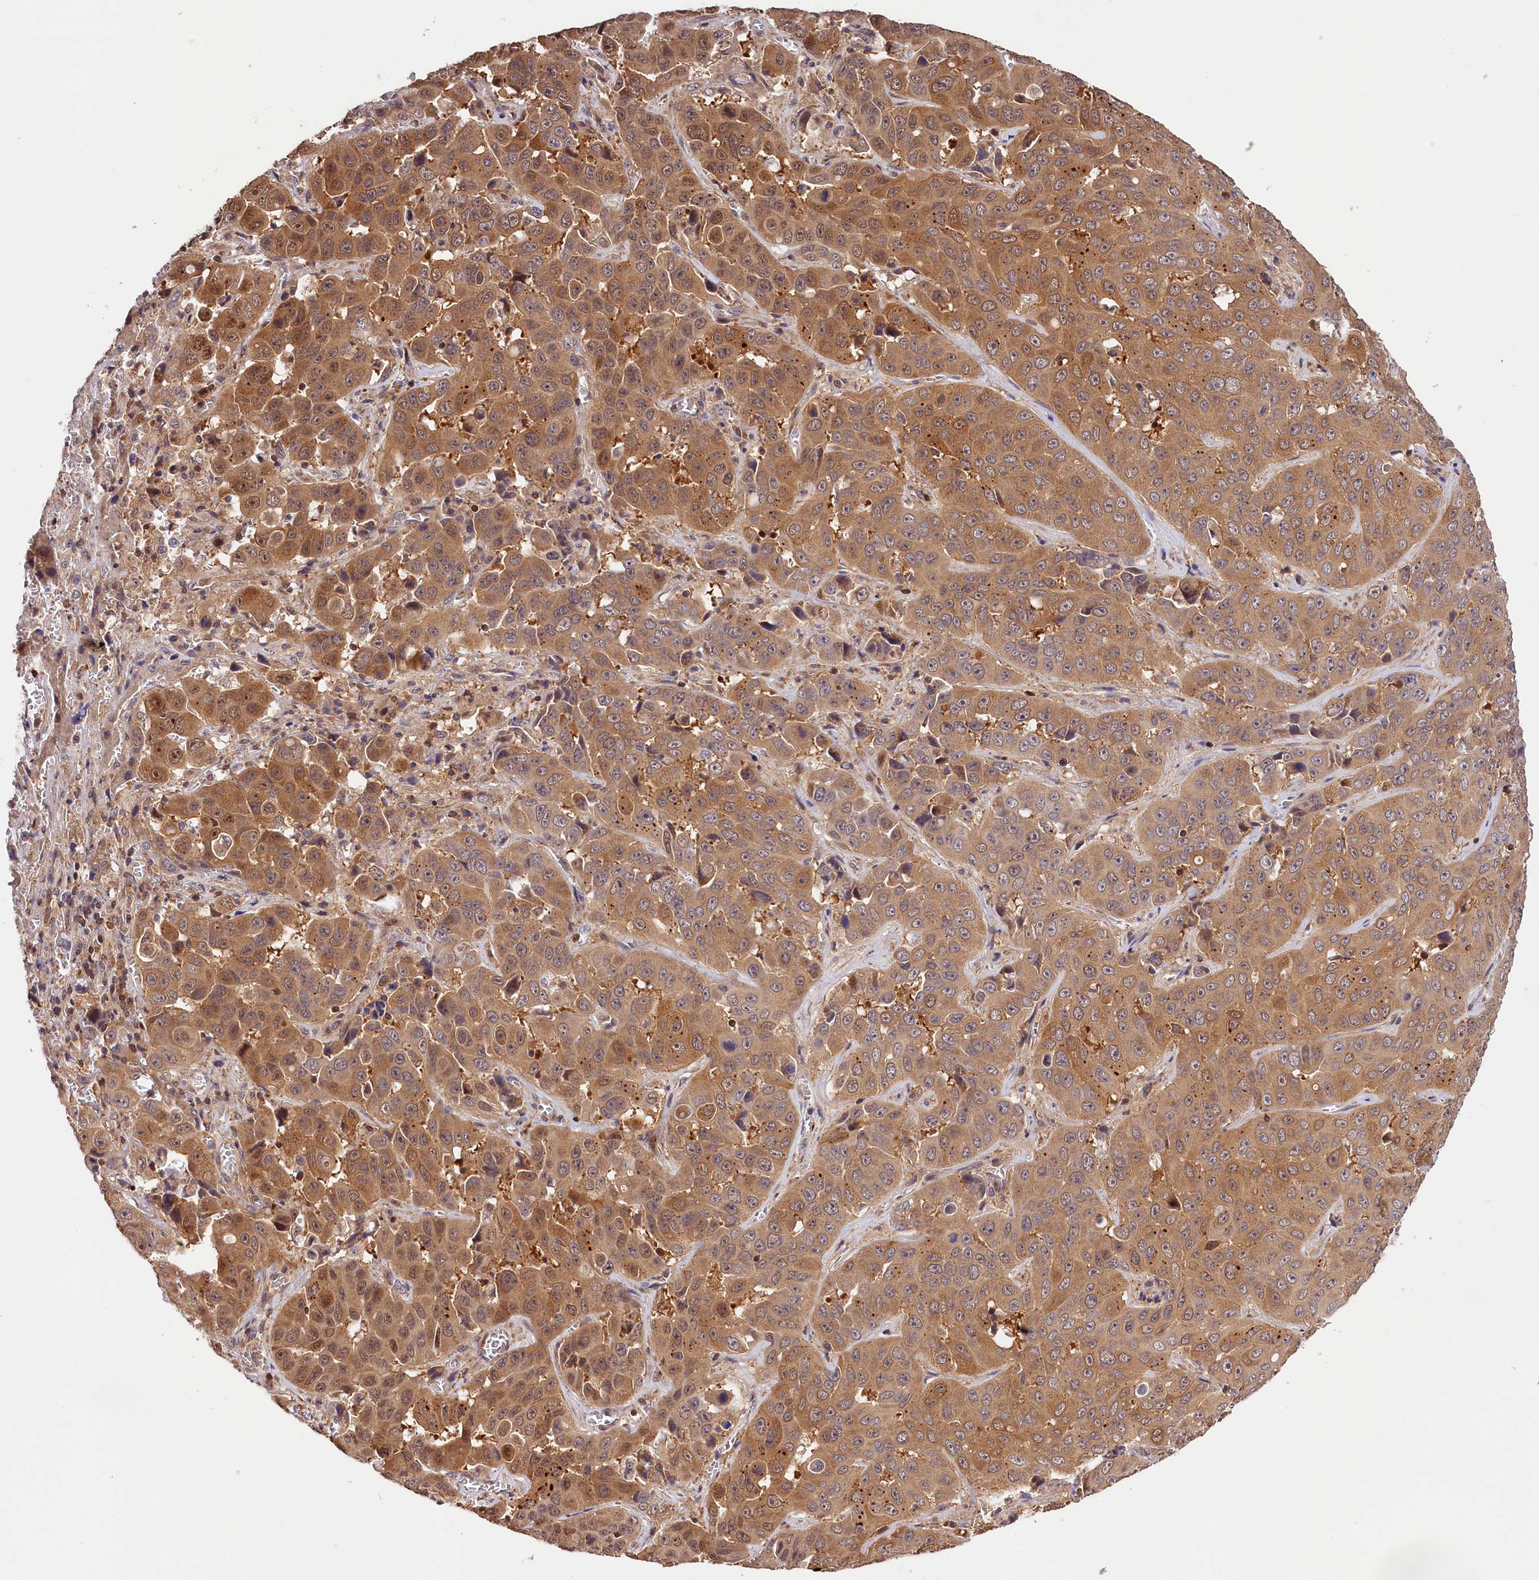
{"staining": {"intensity": "moderate", "quantity": ">75%", "location": "cytoplasmic/membranous,nuclear"}, "tissue": "liver cancer", "cell_type": "Tumor cells", "image_type": "cancer", "snomed": [{"axis": "morphology", "description": "Cholangiocarcinoma"}, {"axis": "topography", "description": "Liver"}], "caption": "Immunohistochemistry (IHC) histopathology image of liver cancer (cholangiocarcinoma) stained for a protein (brown), which displays medium levels of moderate cytoplasmic/membranous and nuclear positivity in approximately >75% of tumor cells.", "gene": "CHORDC1", "patient": {"sex": "female", "age": 52}}